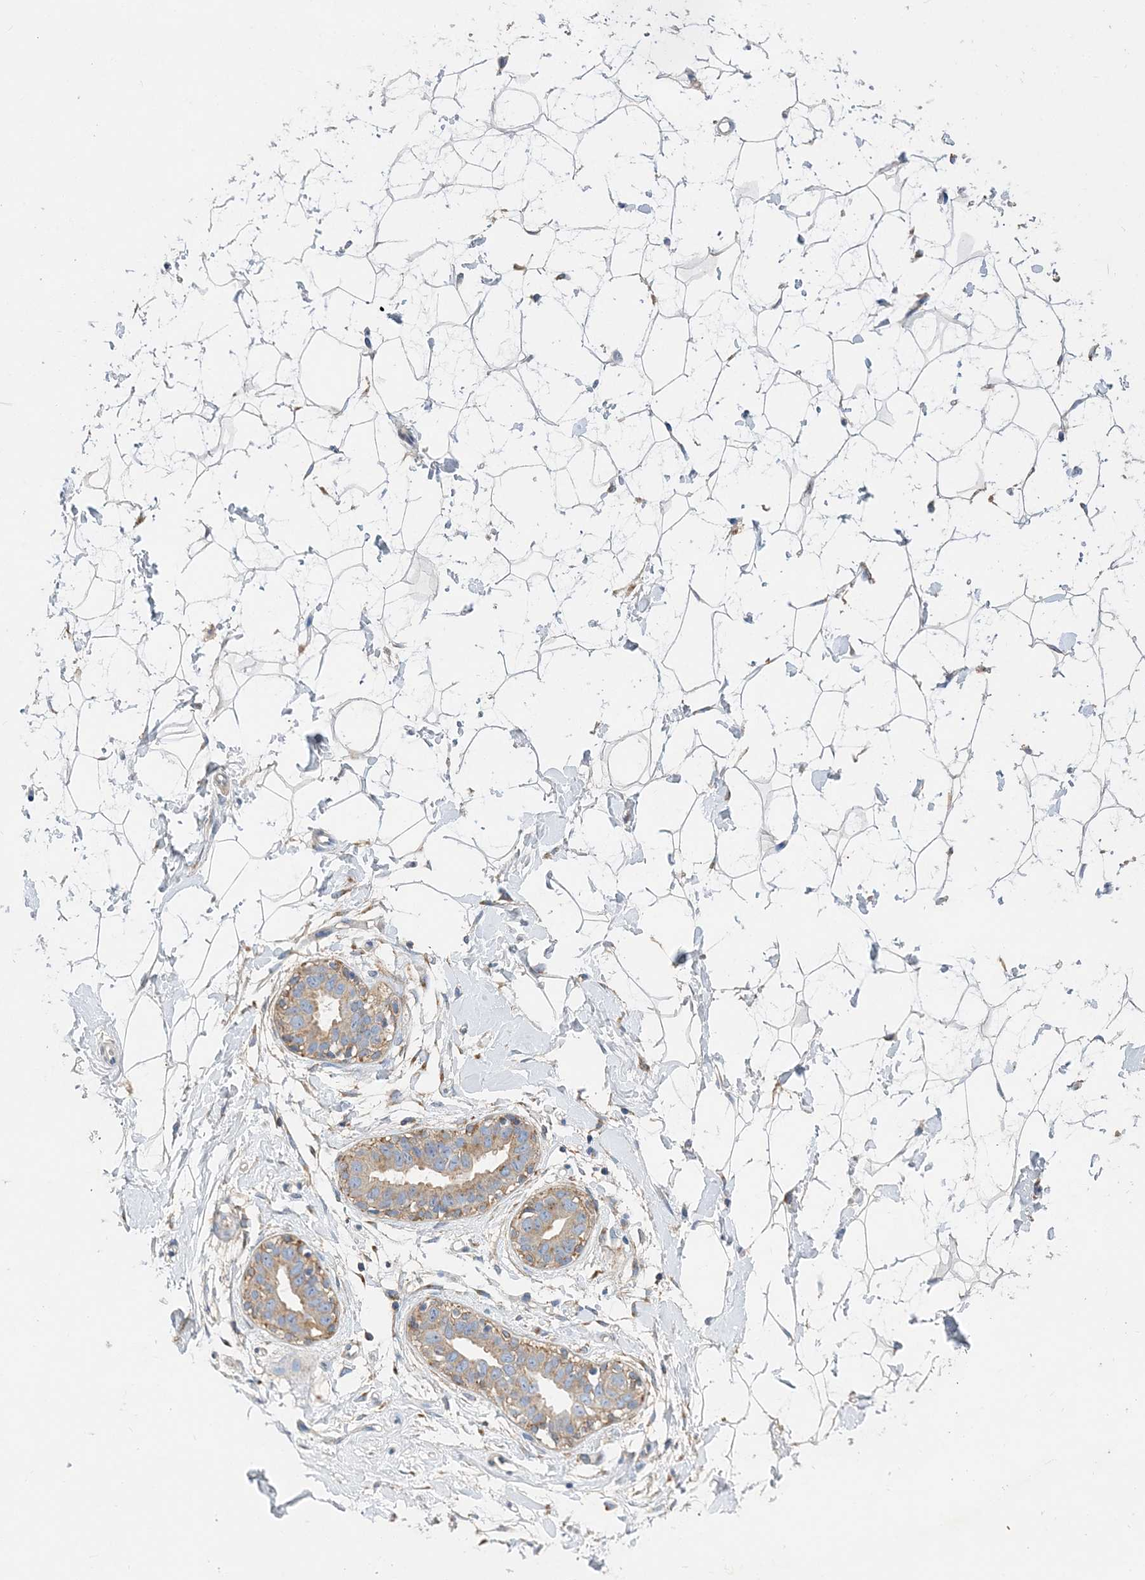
{"staining": {"intensity": "negative", "quantity": "none", "location": "none"}, "tissue": "breast", "cell_type": "Adipocytes", "image_type": "normal", "snomed": [{"axis": "morphology", "description": "Normal tissue, NOS"}, {"axis": "morphology", "description": "Adenoma, NOS"}, {"axis": "topography", "description": "Breast"}], "caption": "The image displays no significant staining in adipocytes of breast.", "gene": "GRINA", "patient": {"sex": "female", "age": 23}}